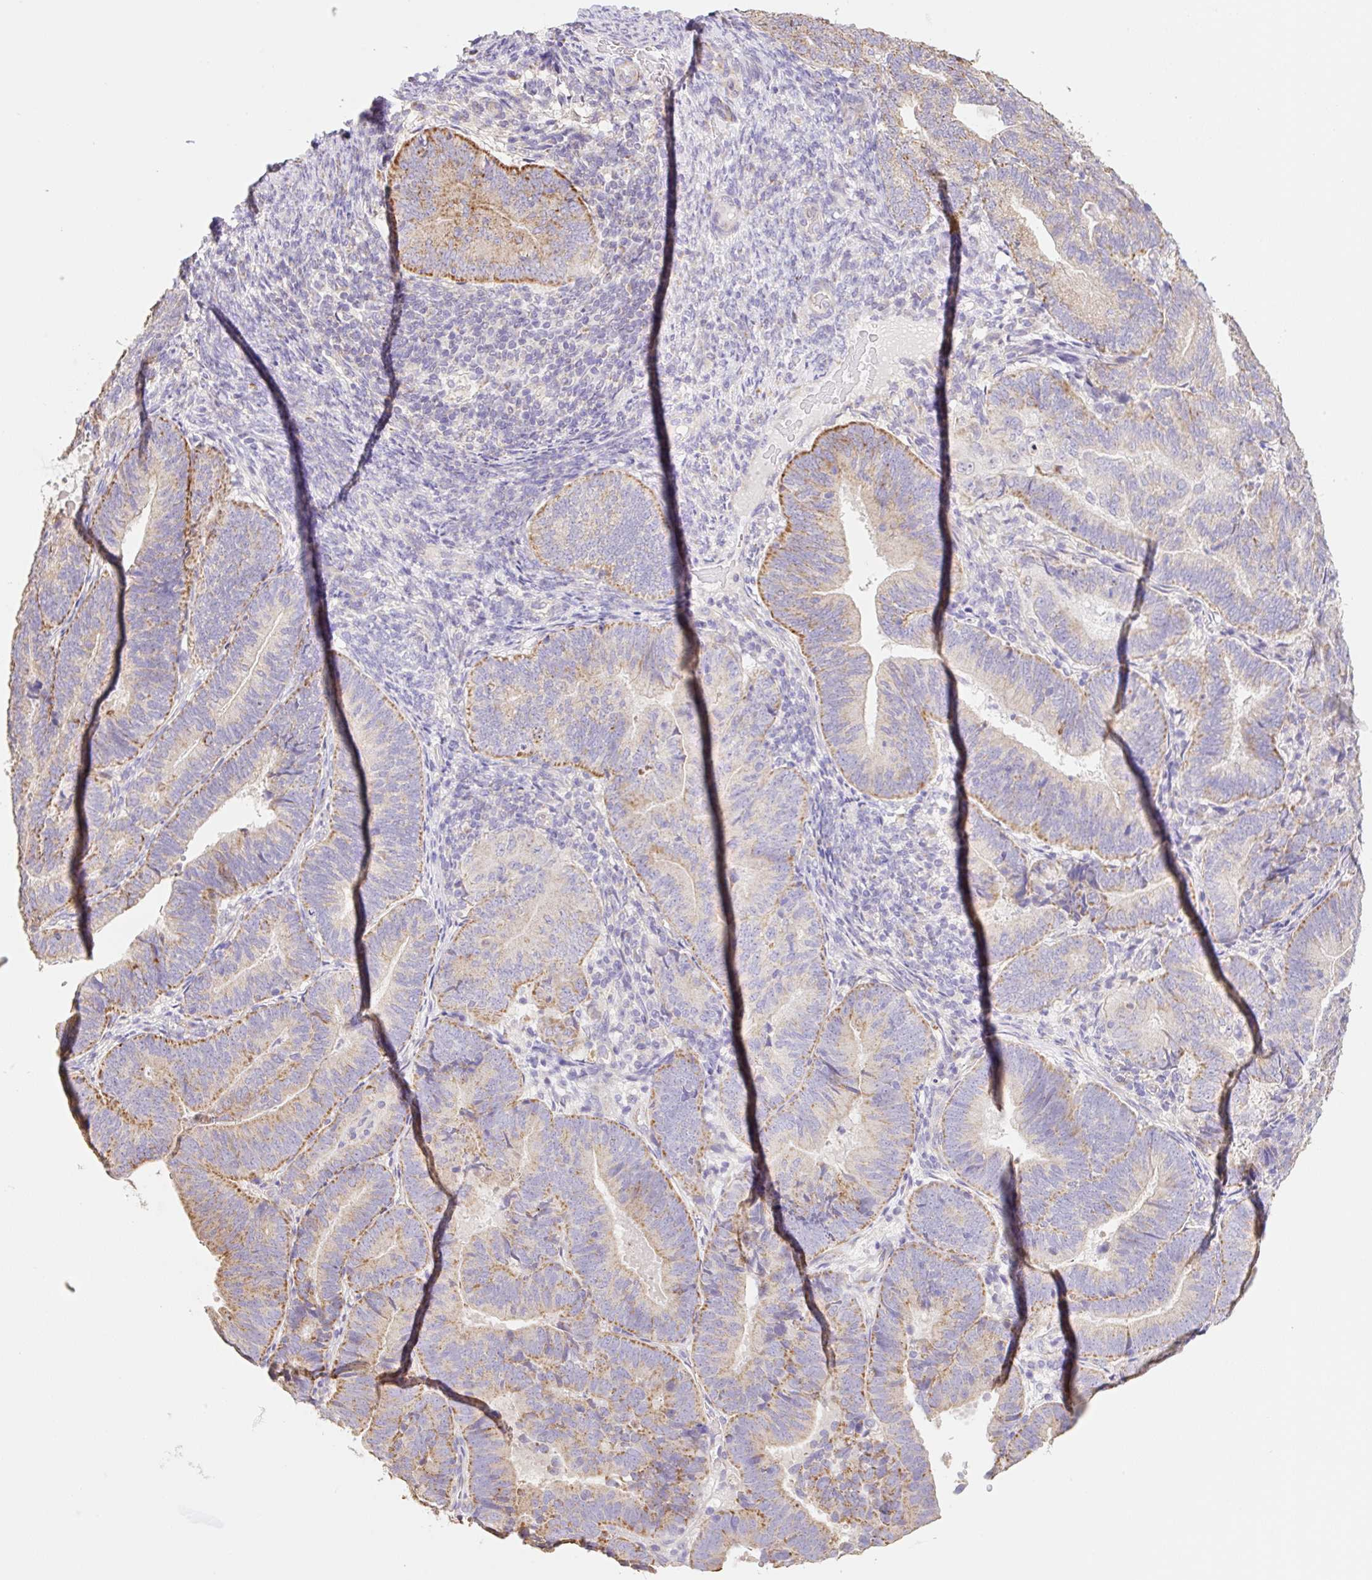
{"staining": {"intensity": "moderate", "quantity": "25%-75%", "location": "cytoplasmic/membranous"}, "tissue": "endometrial cancer", "cell_type": "Tumor cells", "image_type": "cancer", "snomed": [{"axis": "morphology", "description": "Adenocarcinoma, NOS"}, {"axis": "topography", "description": "Endometrium"}], "caption": "Protein expression analysis of human endometrial cancer reveals moderate cytoplasmic/membranous expression in about 25%-75% of tumor cells.", "gene": "COPZ2", "patient": {"sex": "female", "age": 70}}